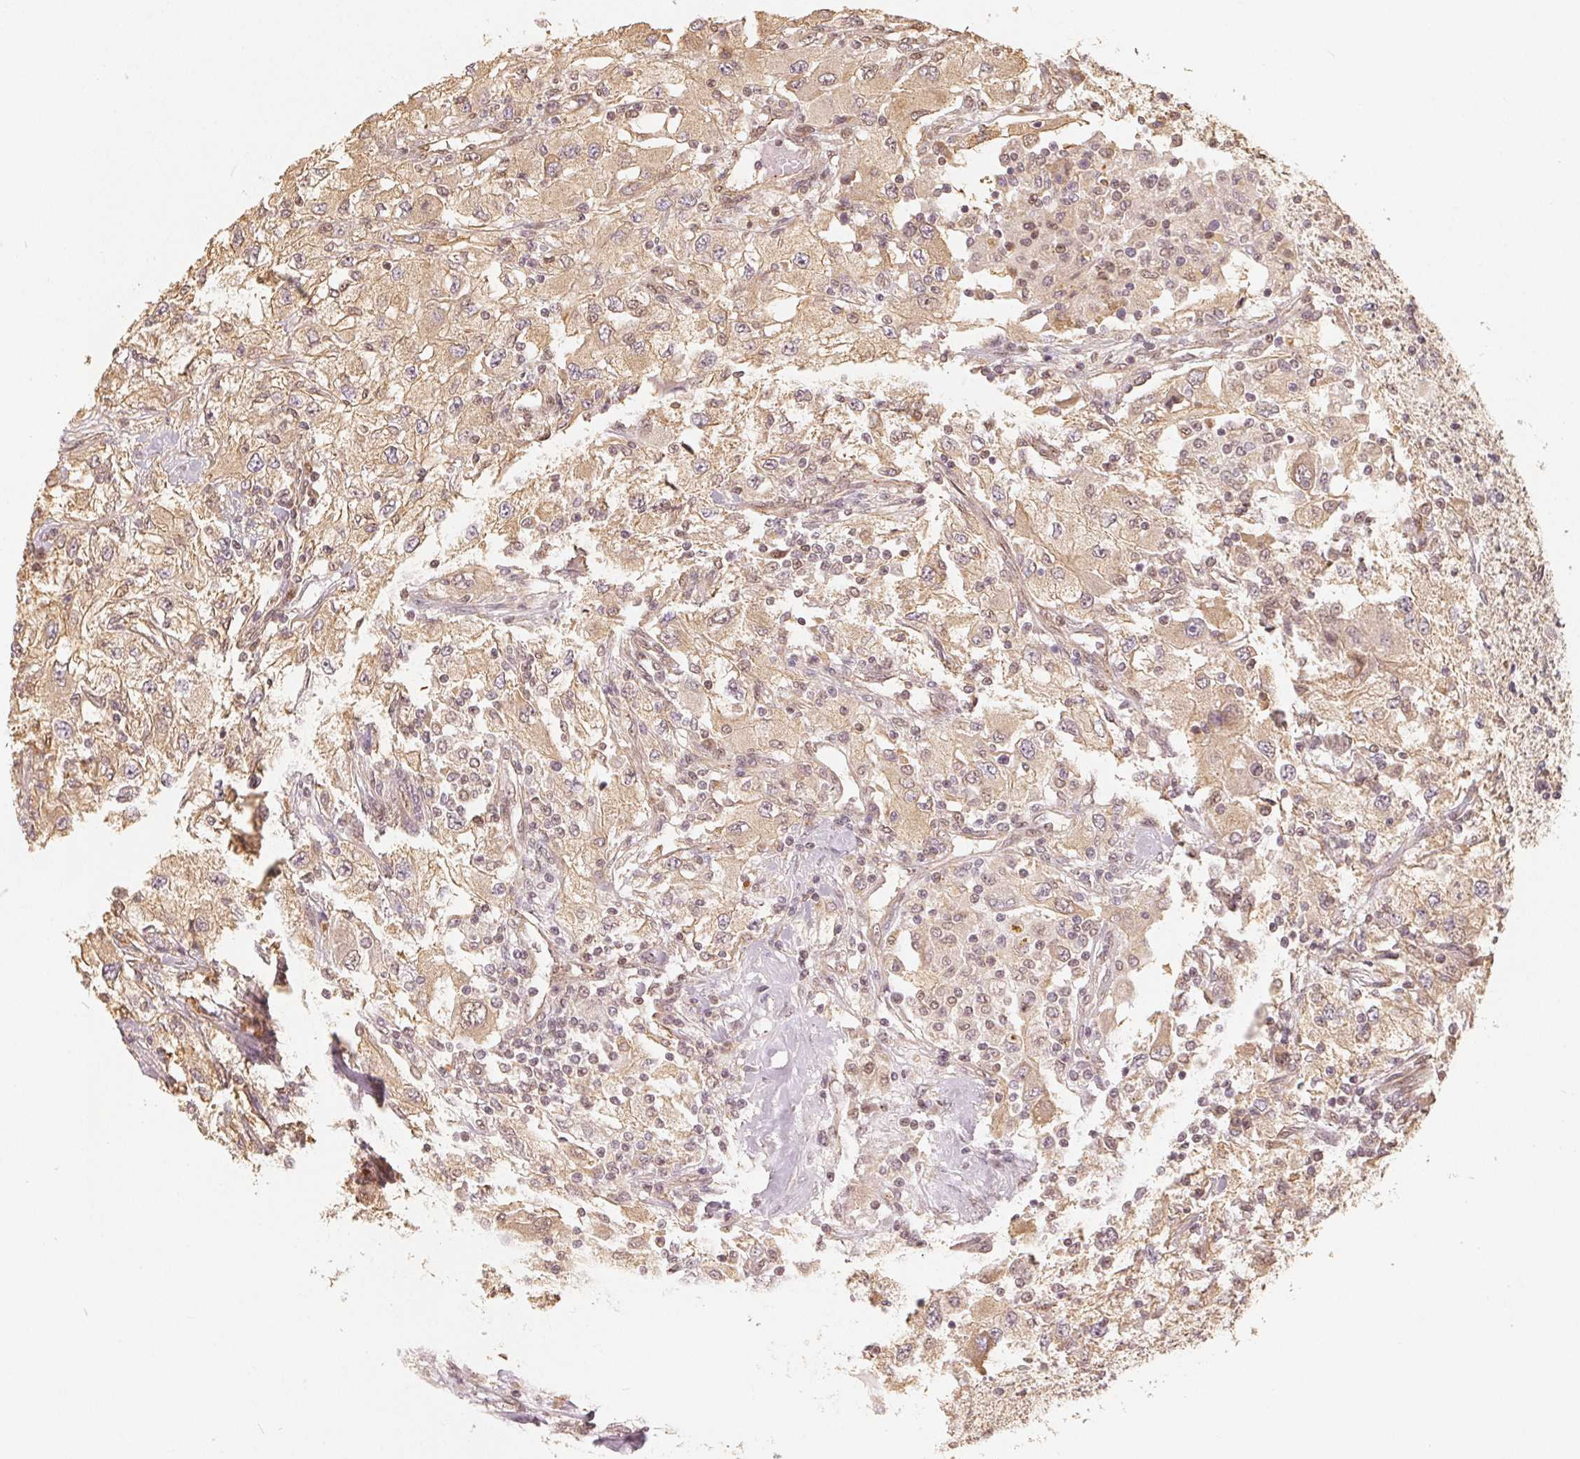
{"staining": {"intensity": "weak", "quantity": ">75%", "location": "cytoplasmic/membranous,nuclear"}, "tissue": "renal cancer", "cell_type": "Tumor cells", "image_type": "cancer", "snomed": [{"axis": "morphology", "description": "Adenocarcinoma, NOS"}, {"axis": "topography", "description": "Kidney"}], "caption": "The histopathology image demonstrates staining of renal cancer, revealing weak cytoplasmic/membranous and nuclear protein expression (brown color) within tumor cells. The protein of interest is shown in brown color, while the nuclei are stained blue.", "gene": "GUSB", "patient": {"sex": "female", "age": 67}}